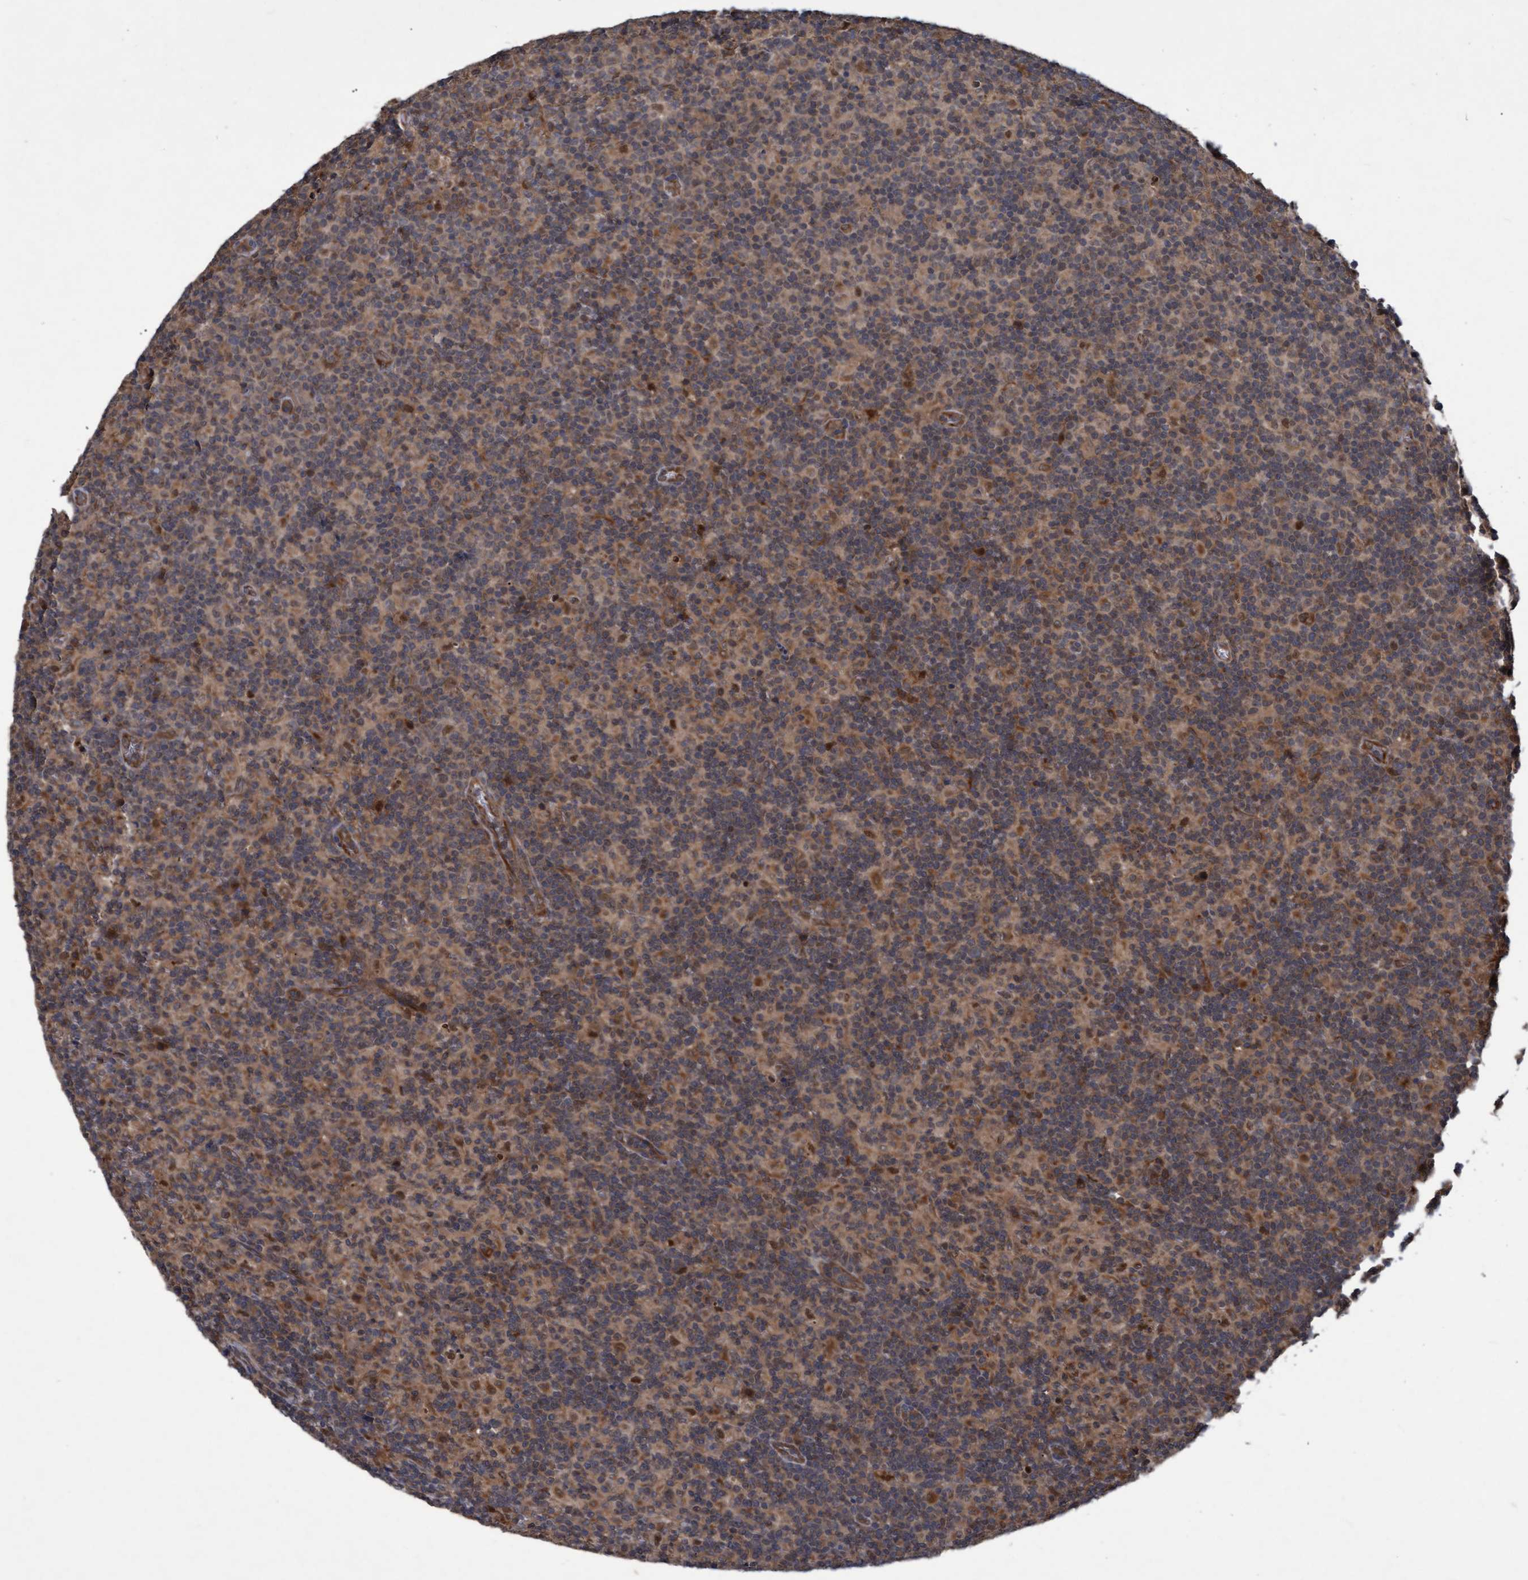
{"staining": {"intensity": "weak", "quantity": "25%-75%", "location": "cytoplasmic/membranous"}, "tissue": "lymph node", "cell_type": "Non-germinal center cells", "image_type": "normal", "snomed": [{"axis": "morphology", "description": "Normal tissue, NOS"}, {"axis": "morphology", "description": "Inflammation, NOS"}, {"axis": "topography", "description": "Lymph node"}], "caption": "Immunohistochemical staining of unremarkable lymph node exhibits 25%-75% levels of weak cytoplasmic/membranous protein expression in approximately 25%-75% of non-germinal center cells.", "gene": "PSMB6", "patient": {"sex": "male", "age": 55}}